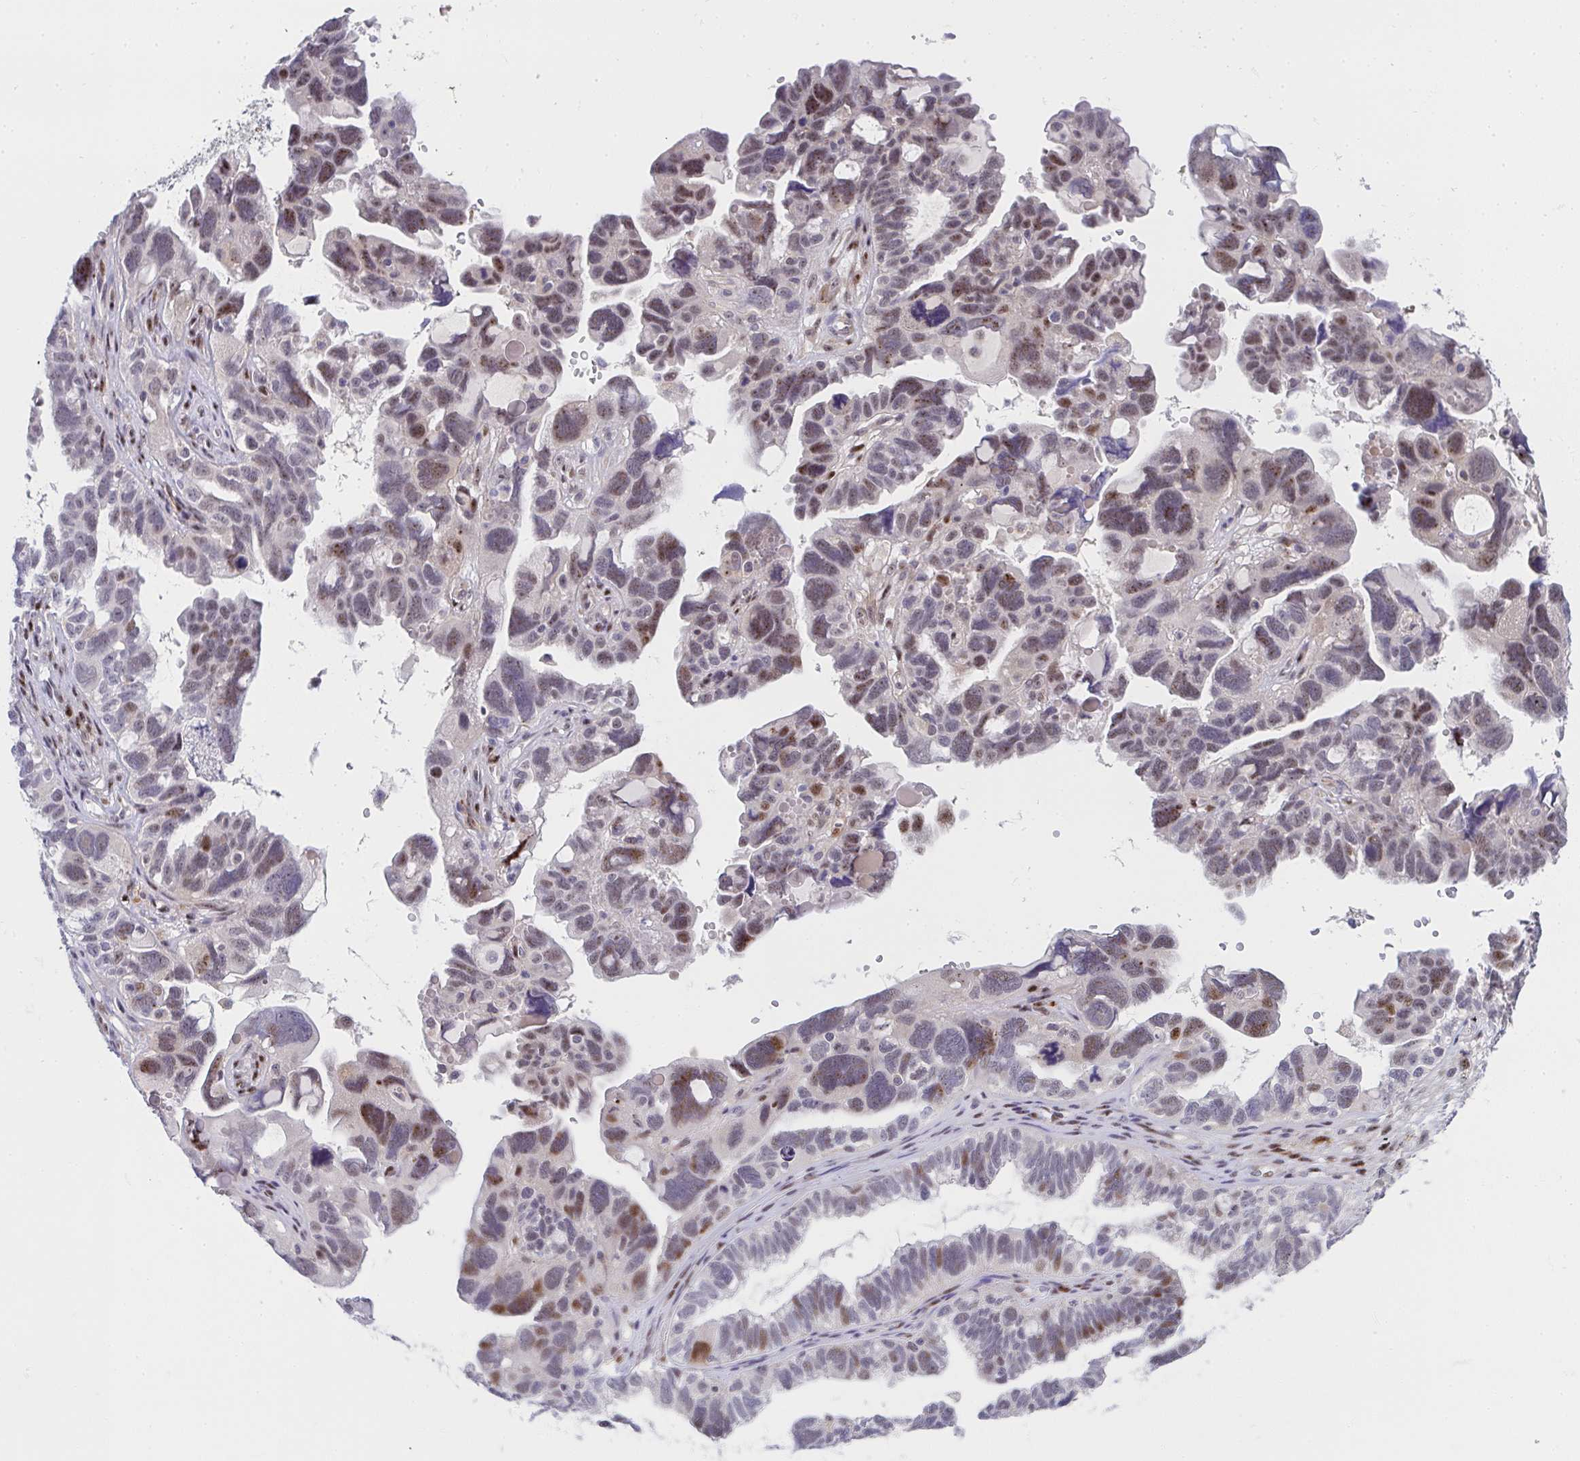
{"staining": {"intensity": "moderate", "quantity": ">75%", "location": "nuclear"}, "tissue": "ovarian cancer", "cell_type": "Tumor cells", "image_type": "cancer", "snomed": [{"axis": "morphology", "description": "Cystadenocarcinoma, serous, NOS"}, {"axis": "topography", "description": "Ovary"}], "caption": "Human ovarian serous cystadenocarcinoma stained for a protein (brown) demonstrates moderate nuclear positive staining in about >75% of tumor cells.", "gene": "ZIC3", "patient": {"sex": "female", "age": 60}}